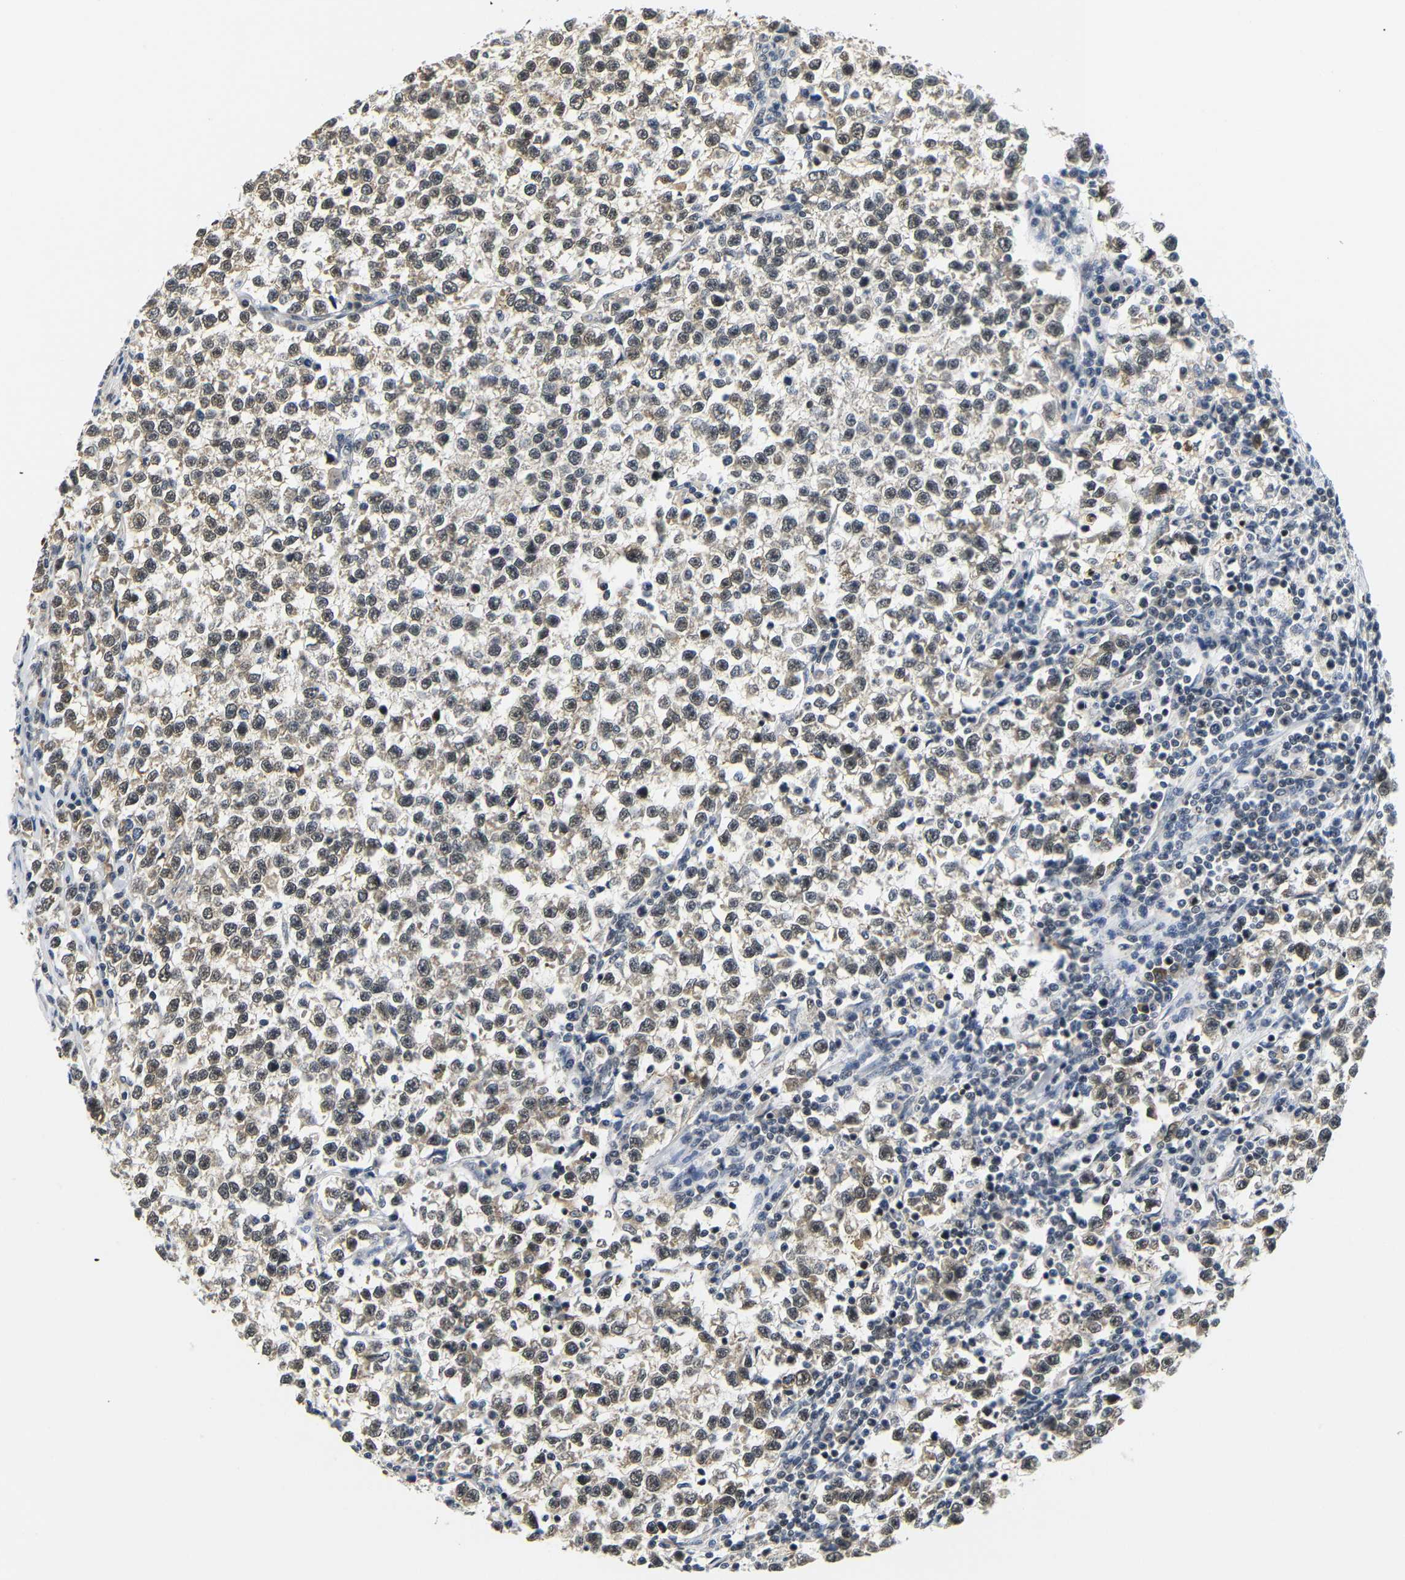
{"staining": {"intensity": "weak", "quantity": ">75%", "location": "cytoplasmic/membranous"}, "tissue": "testis cancer", "cell_type": "Tumor cells", "image_type": "cancer", "snomed": [{"axis": "morphology", "description": "Normal tissue, NOS"}, {"axis": "morphology", "description": "Seminoma, NOS"}, {"axis": "topography", "description": "Testis"}], "caption": "Tumor cells exhibit low levels of weak cytoplasmic/membranous expression in approximately >75% of cells in human testis cancer.", "gene": "GJA5", "patient": {"sex": "male", "age": 43}}